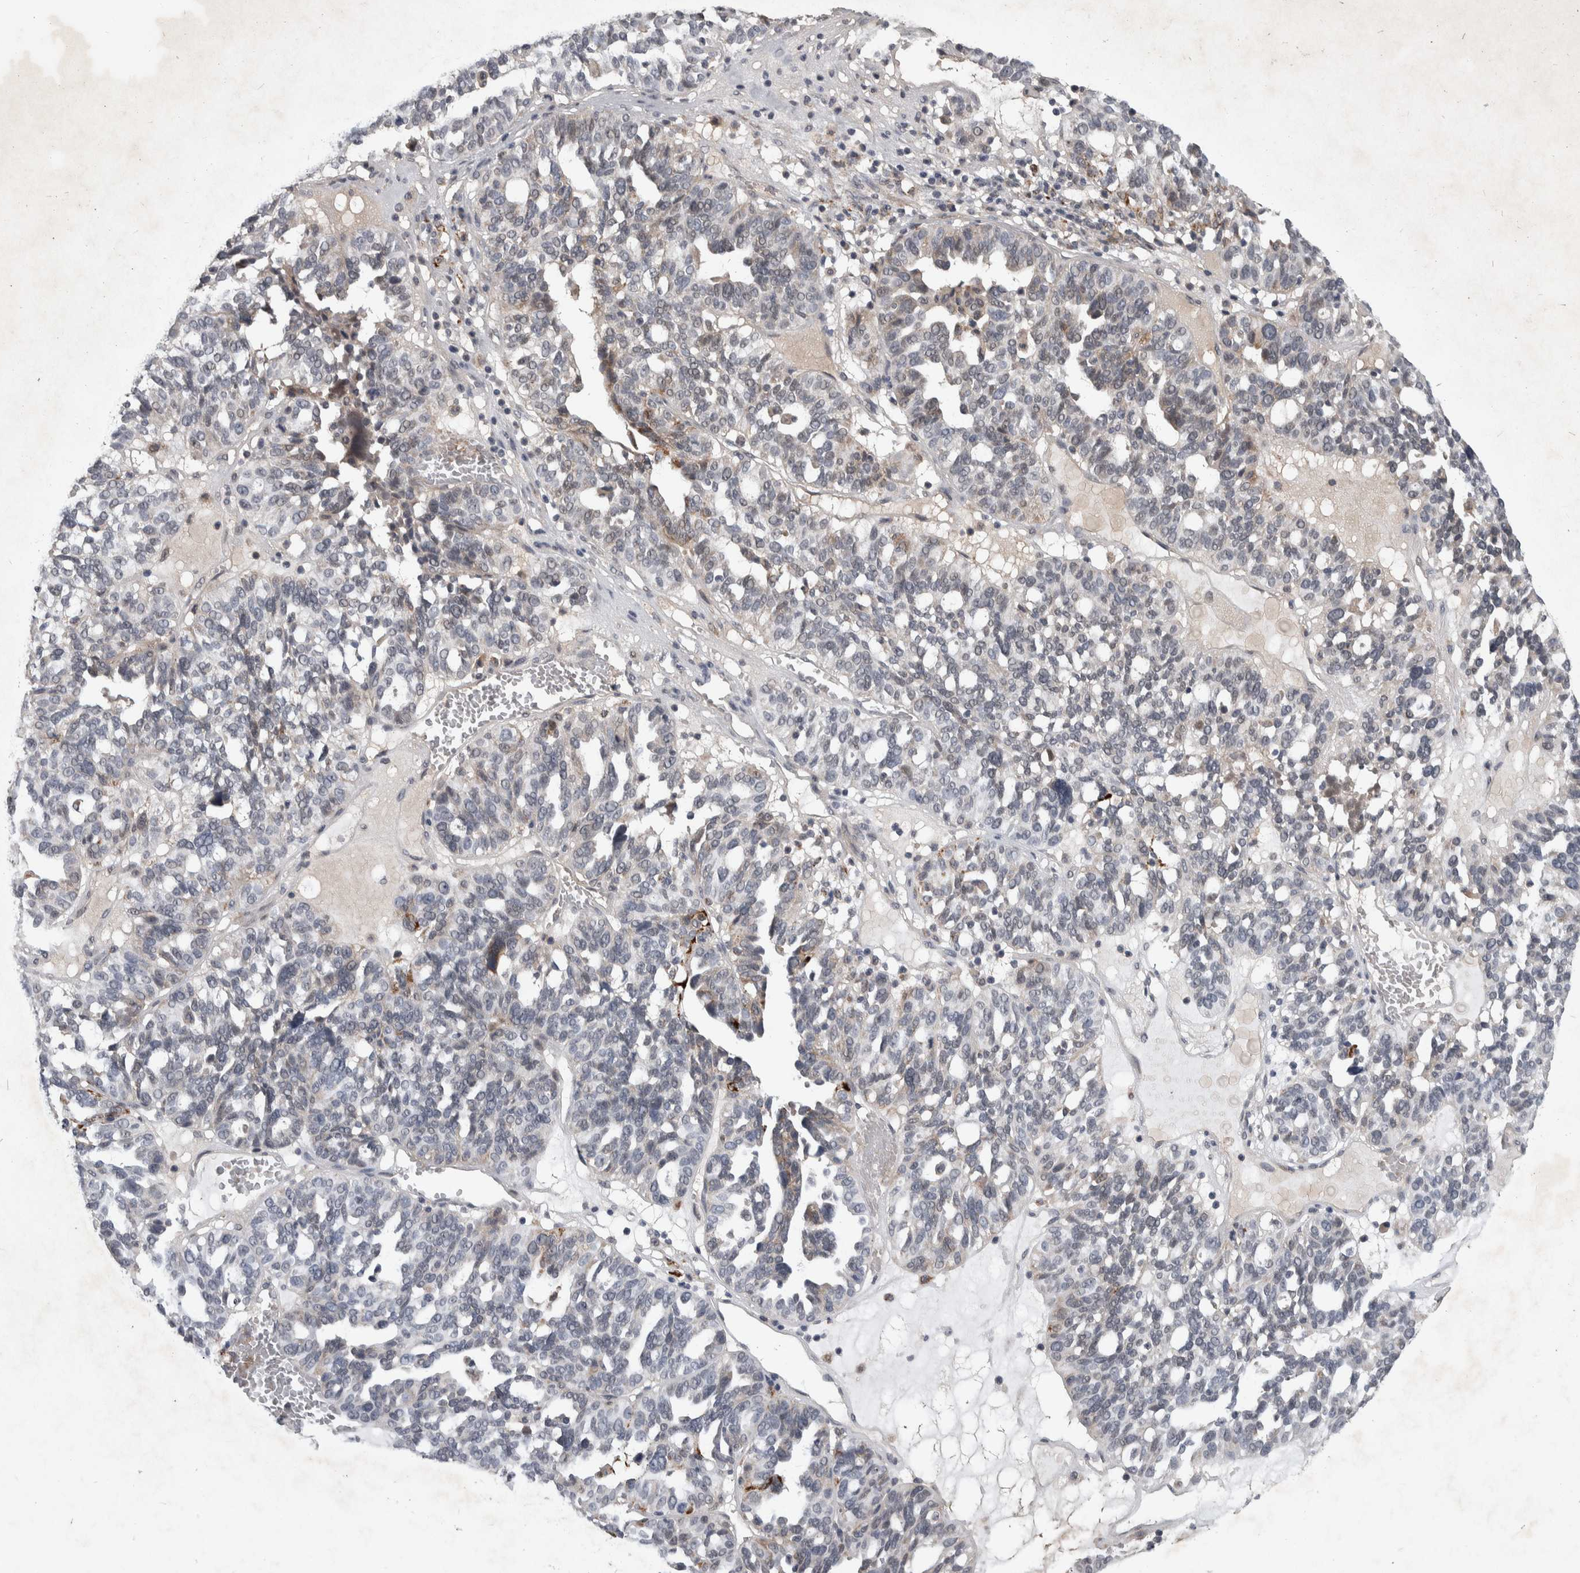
{"staining": {"intensity": "weak", "quantity": "<25%", "location": "cytoplasmic/membranous"}, "tissue": "ovarian cancer", "cell_type": "Tumor cells", "image_type": "cancer", "snomed": [{"axis": "morphology", "description": "Cystadenocarcinoma, serous, NOS"}, {"axis": "topography", "description": "Ovary"}], "caption": "This is an immunohistochemistry (IHC) image of ovarian serous cystadenocarcinoma. There is no positivity in tumor cells.", "gene": "CHRM3", "patient": {"sex": "female", "age": 59}}